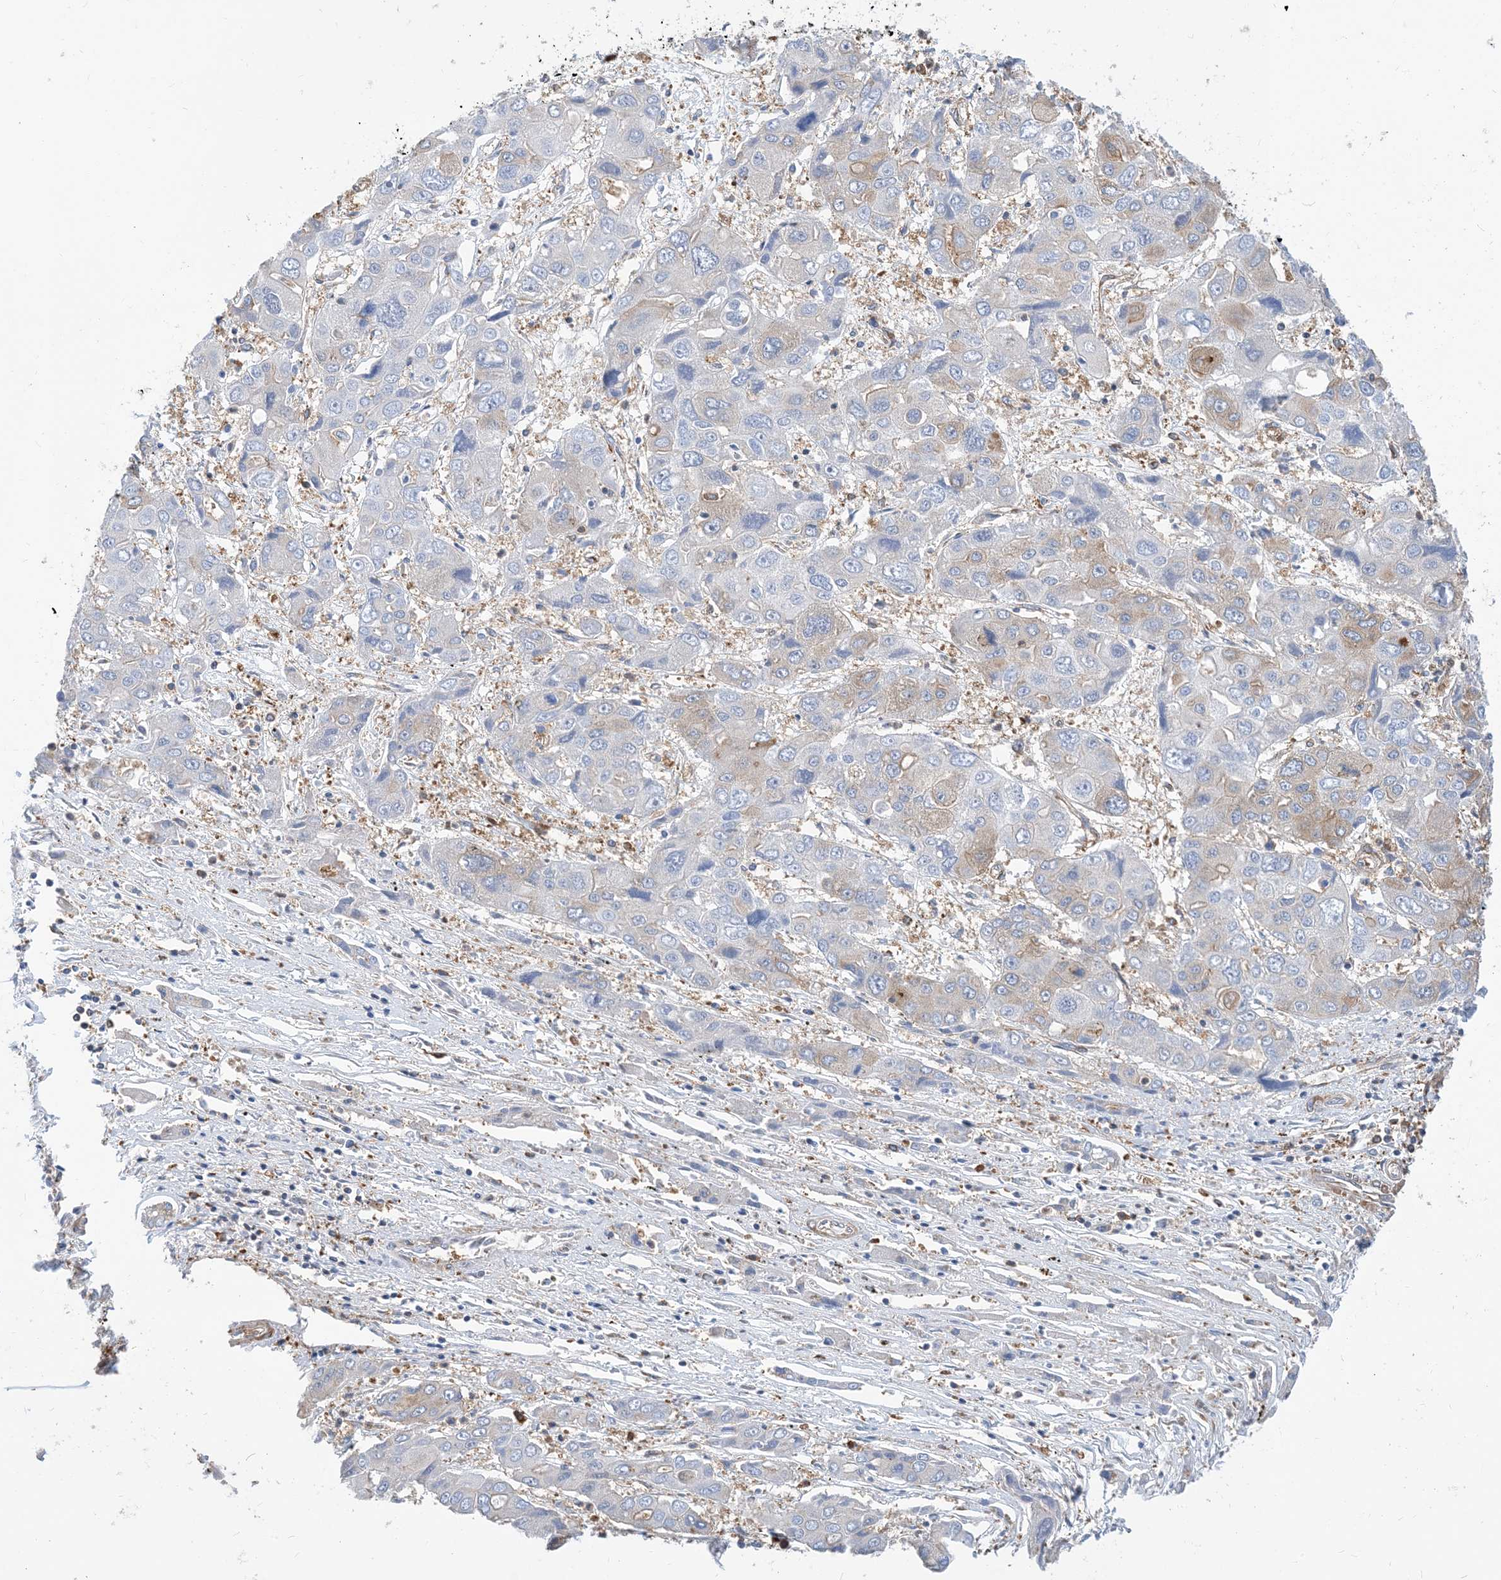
{"staining": {"intensity": "weak", "quantity": "<25%", "location": "cytoplasmic/membranous"}, "tissue": "liver cancer", "cell_type": "Tumor cells", "image_type": "cancer", "snomed": [{"axis": "morphology", "description": "Cholangiocarcinoma"}, {"axis": "topography", "description": "Liver"}], "caption": "Cholangiocarcinoma (liver) stained for a protein using immunohistochemistry (IHC) displays no expression tumor cells.", "gene": "DYNC1LI1", "patient": {"sex": "male", "age": 67}}